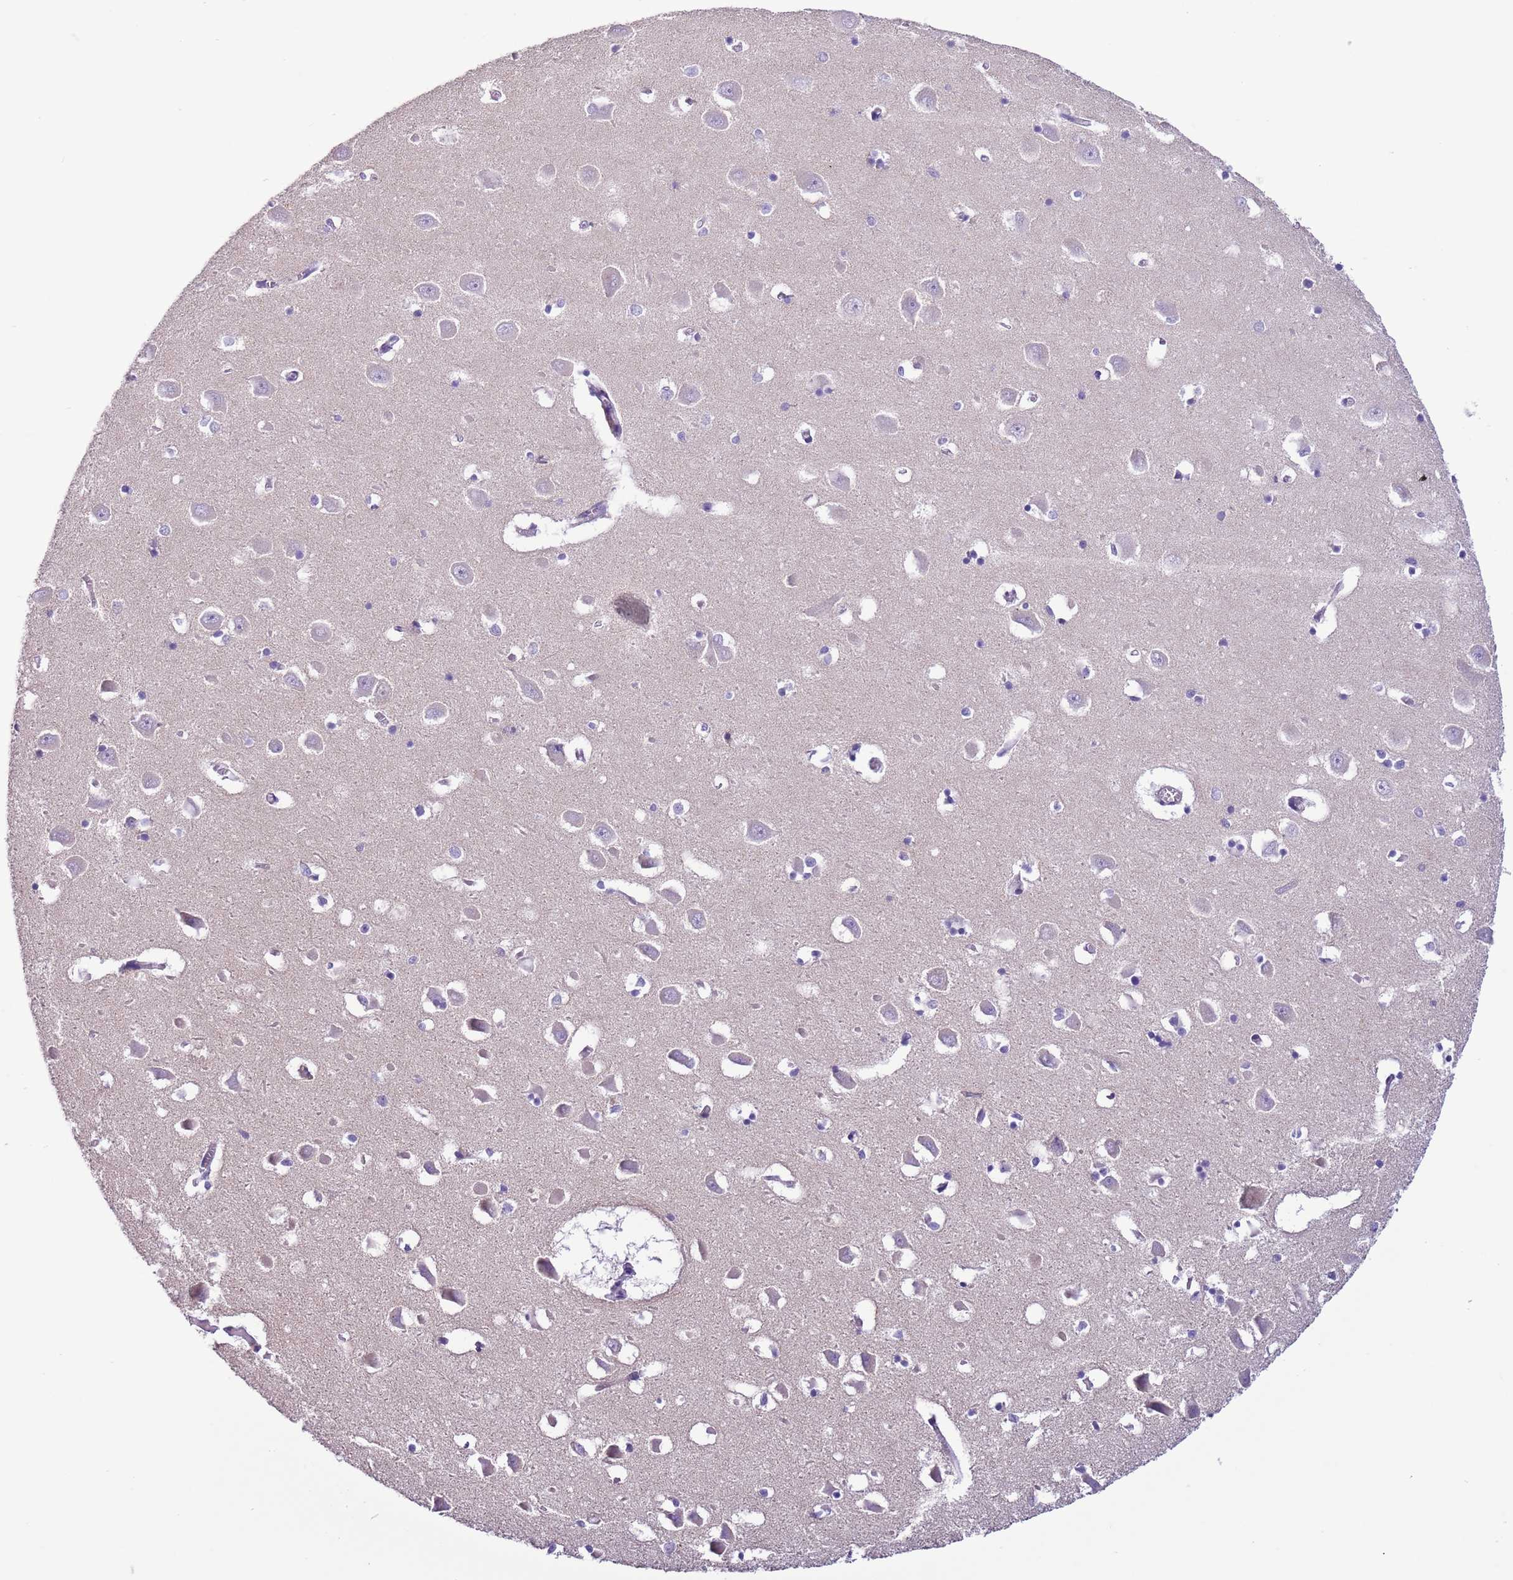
{"staining": {"intensity": "negative", "quantity": "none", "location": "none"}, "tissue": "hippocampus", "cell_type": "Glial cells", "image_type": "normal", "snomed": [{"axis": "morphology", "description": "Normal tissue, NOS"}, {"axis": "topography", "description": "Hippocampus"}], "caption": "There is no significant staining in glial cells of hippocampus. (Brightfield microscopy of DAB (3,3'-diaminobenzidine) immunohistochemistry at high magnification).", "gene": "SLC7A14", "patient": {"sex": "male", "age": 70}}